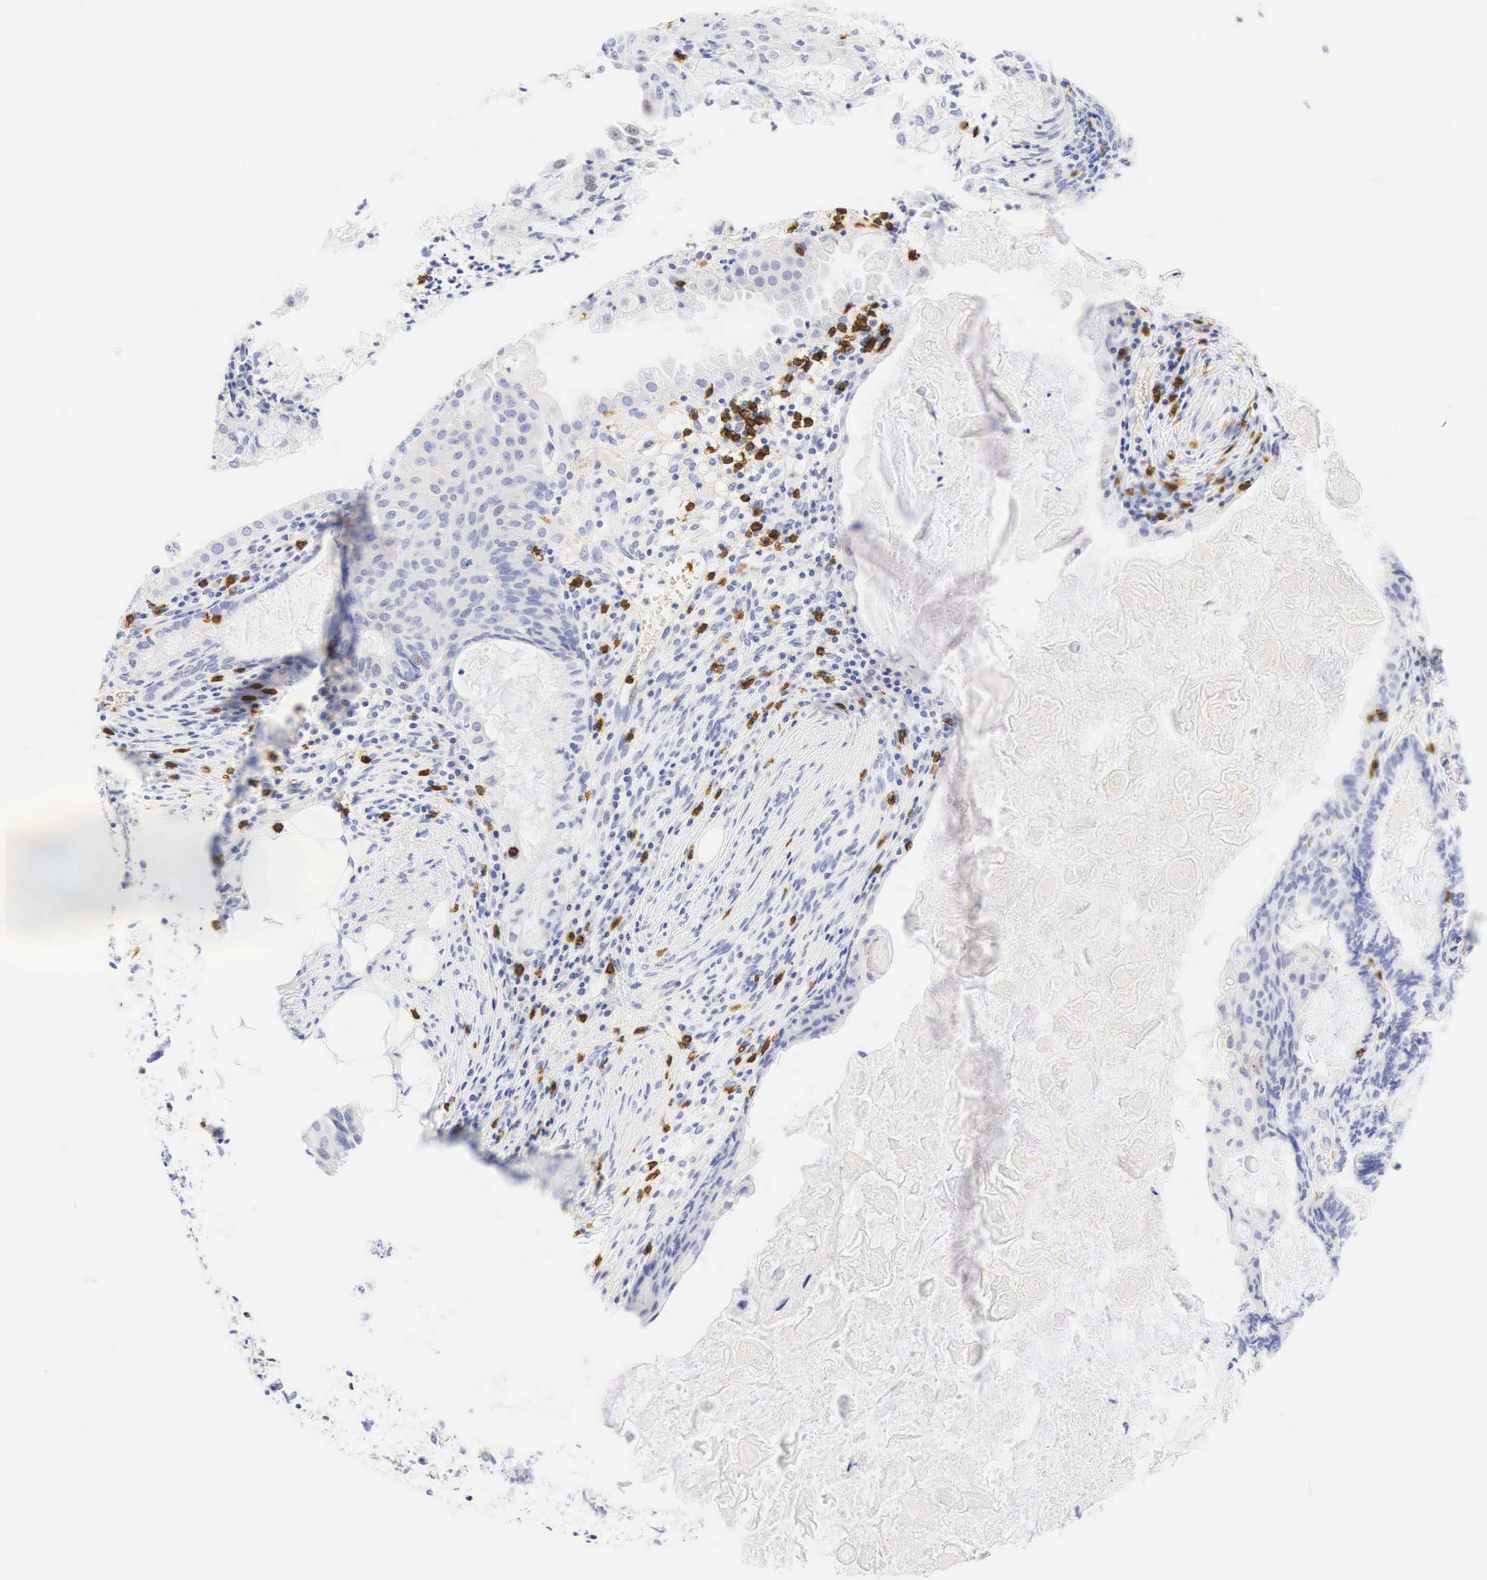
{"staining": {"intensity": "negative", "quantity": "none", "location": "none"}, "tissue": "endometrial cancer", "cell_type": "Tumor cells", "image_type": "cancer", "snomed": [{"axis": "morphology", "description": "Adenocarcinoma, NOS"}, {"axis": "topography", "description": "Endometrium"}], "caption": "A high-resolution micrograph shows IHC staining of endometrial cancer (adenocarcinoma), which demonstrates no significant staining in tumor cells.", "gene": "CD8A", "patient": {"sex": "female", "age": 79}}